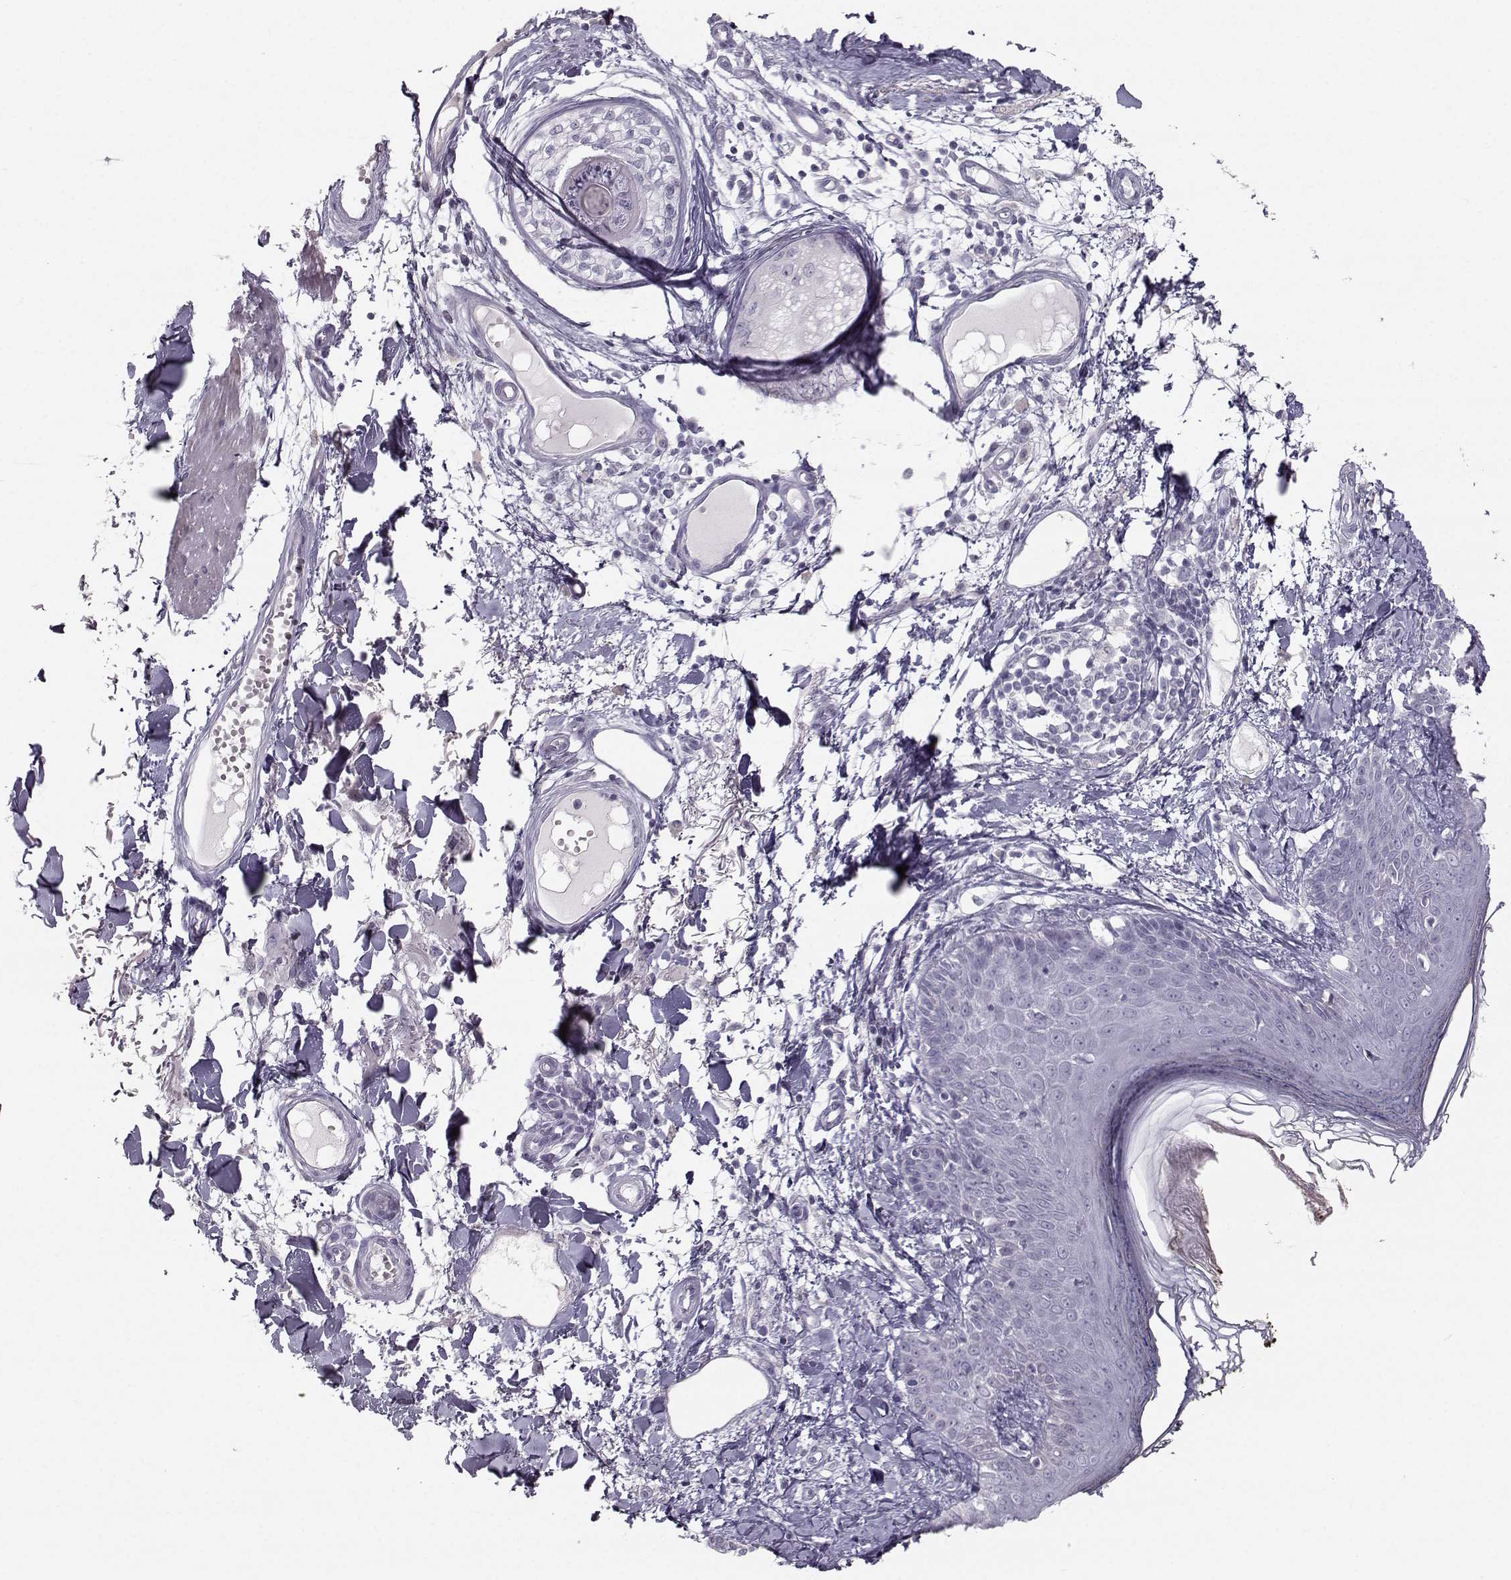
{"staining": {"intensity": "negative", "quantity": "none", "location": "none"}, "tissue": "skin", "cell_type": "Fibroblasts", "image_type": "normal", "snomed": [{"axis": "morphology", "description": "Normal tissue, NOS"}, {"axis": "topography", "description": "Skin"}], "caption": "A high-resolution micrograph shows immunohistochemistry staining of unremarkable skin, which demonstrates no significant positivity in fibroblasts.", "gene": "CASR", "patient": {"sex": "male", "age": 76}}